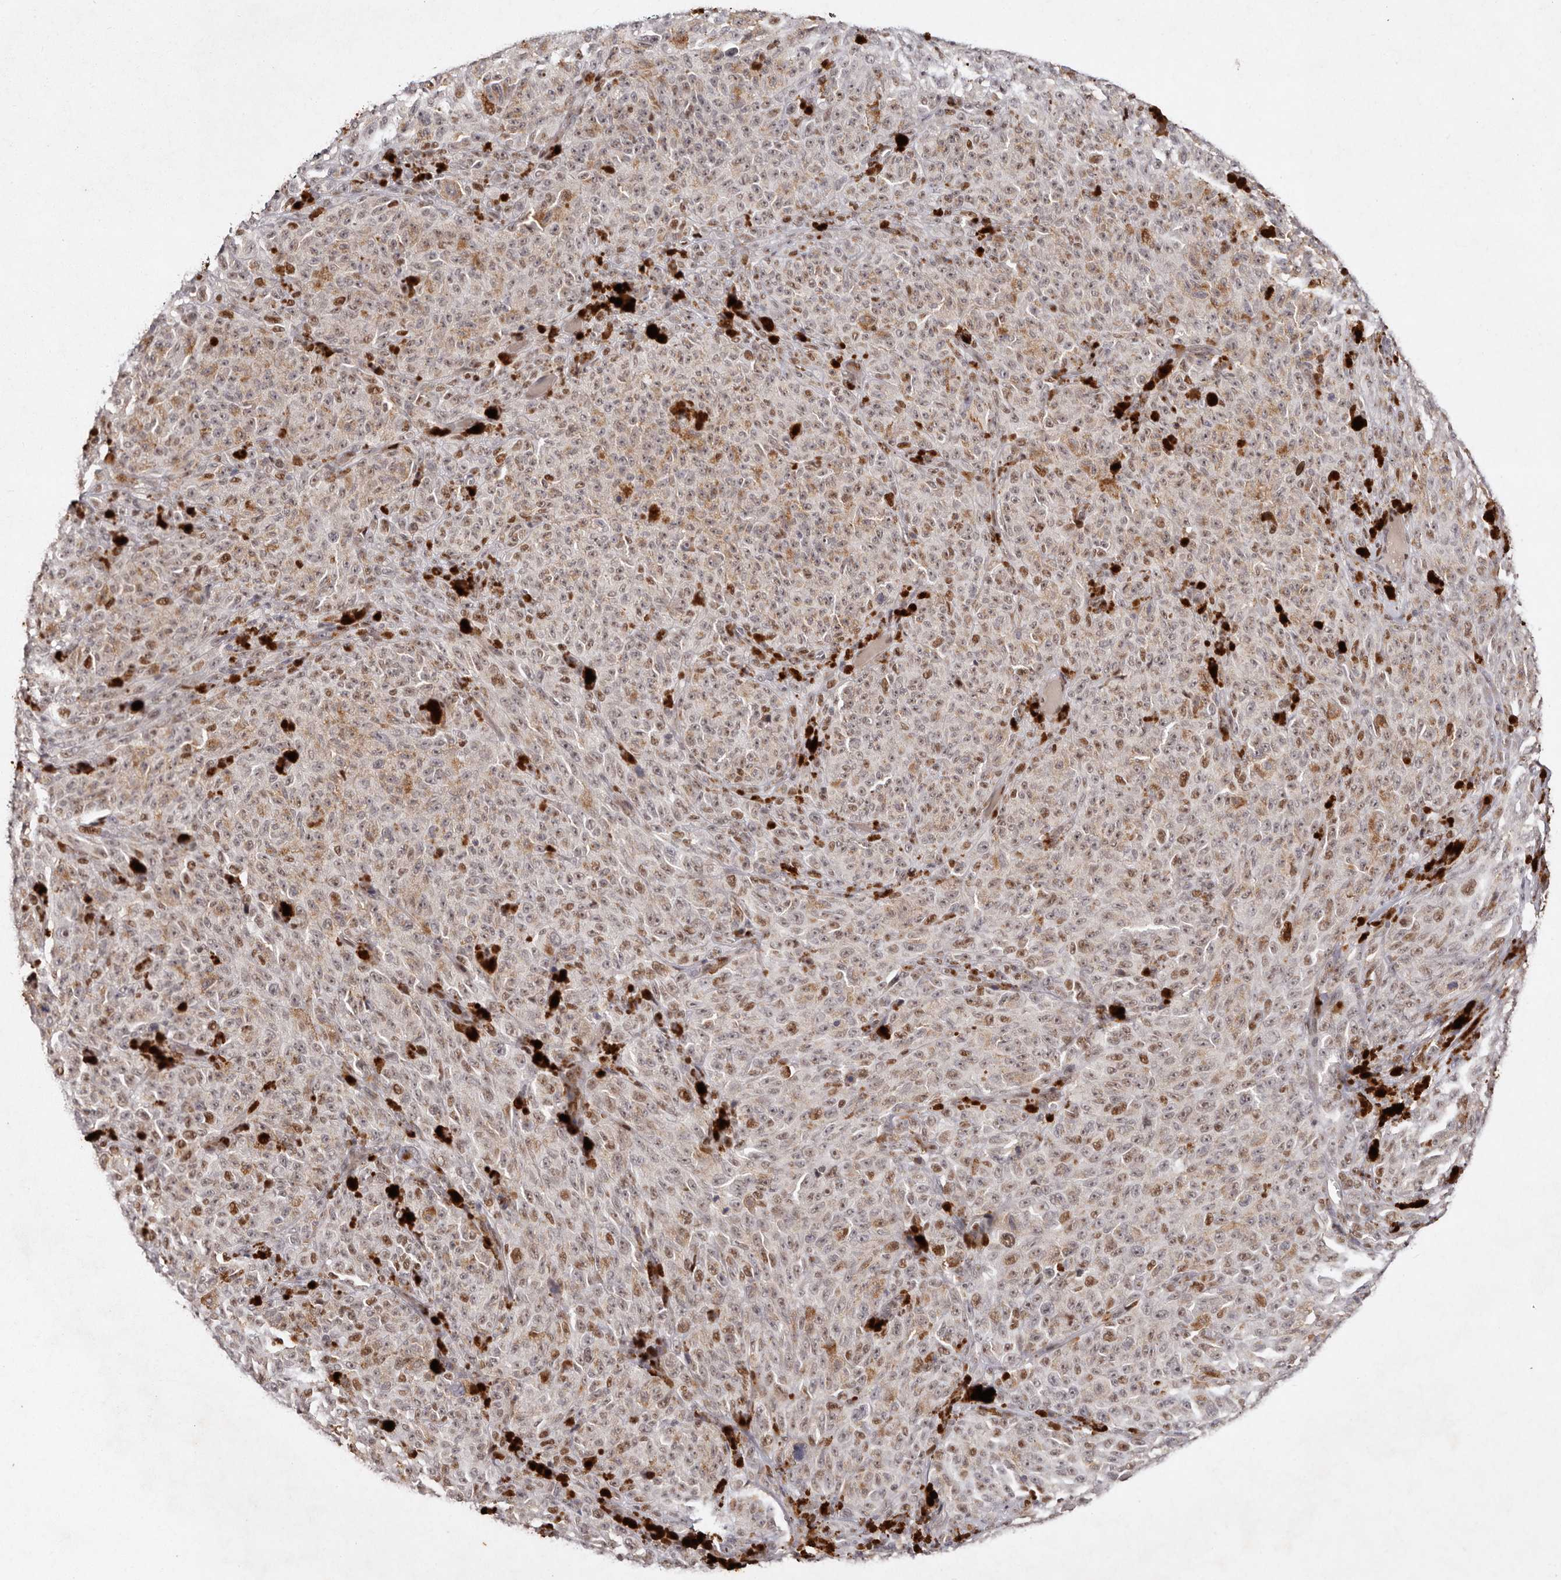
{"staining": {"intensity": "moderate", "quantity": "25%-75%", "location": "nuclear"}, "tissue": "melanoma", "cell_type": "Tumor cells", "image_type": "cancer", "snomed": [{"axis": "morphology", "description": "Malignant melanoma, NOS"}, {"axis": "topography", "description": "Skin"}], "caption": "Immunohistochemical staining of human melanoma demonstrates moderate nuclear protein positivity in about 25%-75% of tumor cells. Nuclei are stained in blue.", "gene": "KLF7", "patient": {"sex": "female", "age": 82}}